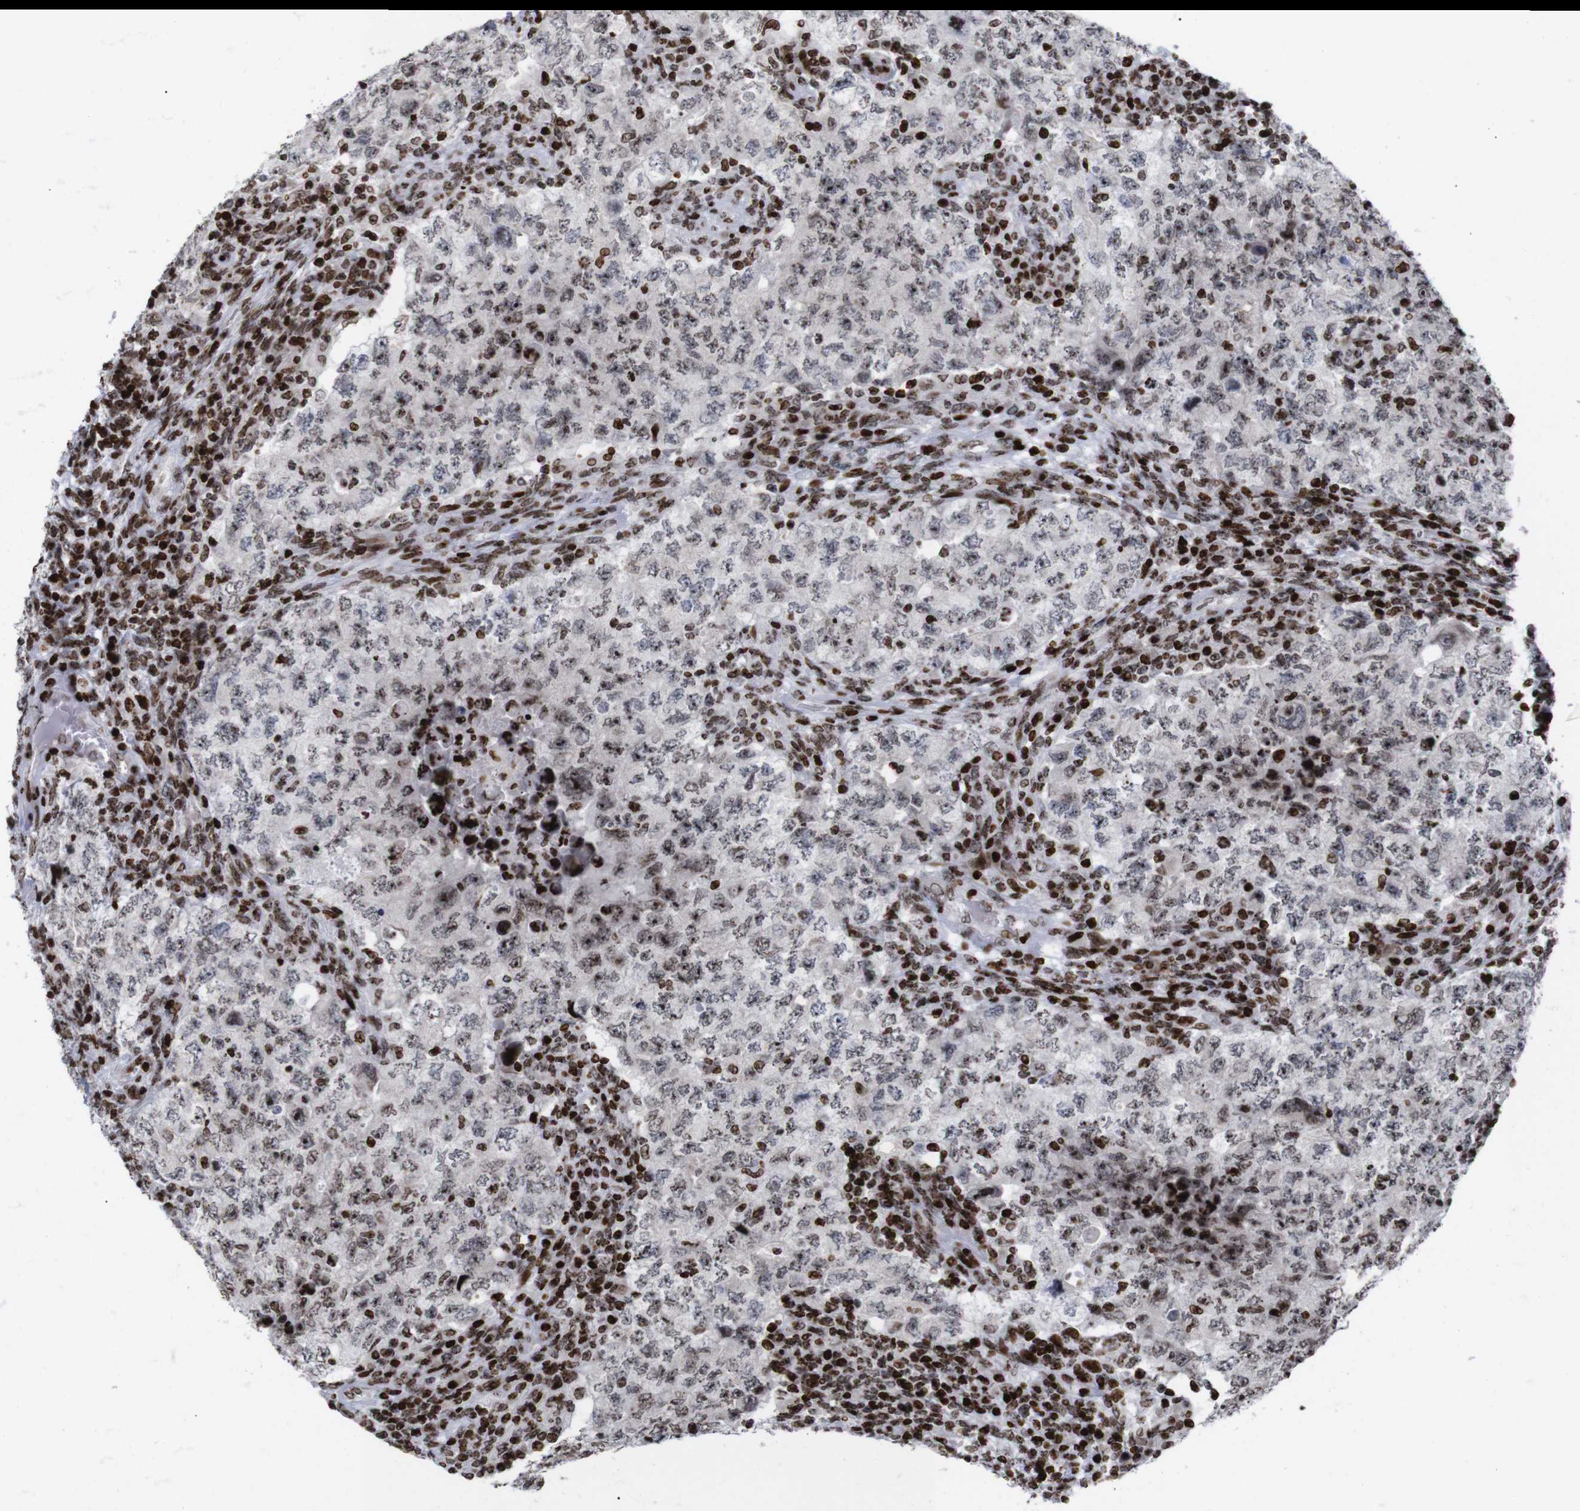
{"staining": {"intensity": "moderate", "quantity": ">75%", "location": "nuclear"}, "tissue": "testis cancer", "cell_type": "Tumor cells", "image_type": "cancer", "snomed": [{"axis": "morphology", "description": "Carcinoma, Embryonal, NOS"}, {"axis": "topography", "description": "Testis"}], "caption": "IHC photomicrograph of testis cancer stained for a protein (brown), which demonstrates medium levels of moderate nuclear positivity in about >75% of tumor cells.", "gene": "H1-4", "patient": {"sex": "male", "age": 26}}